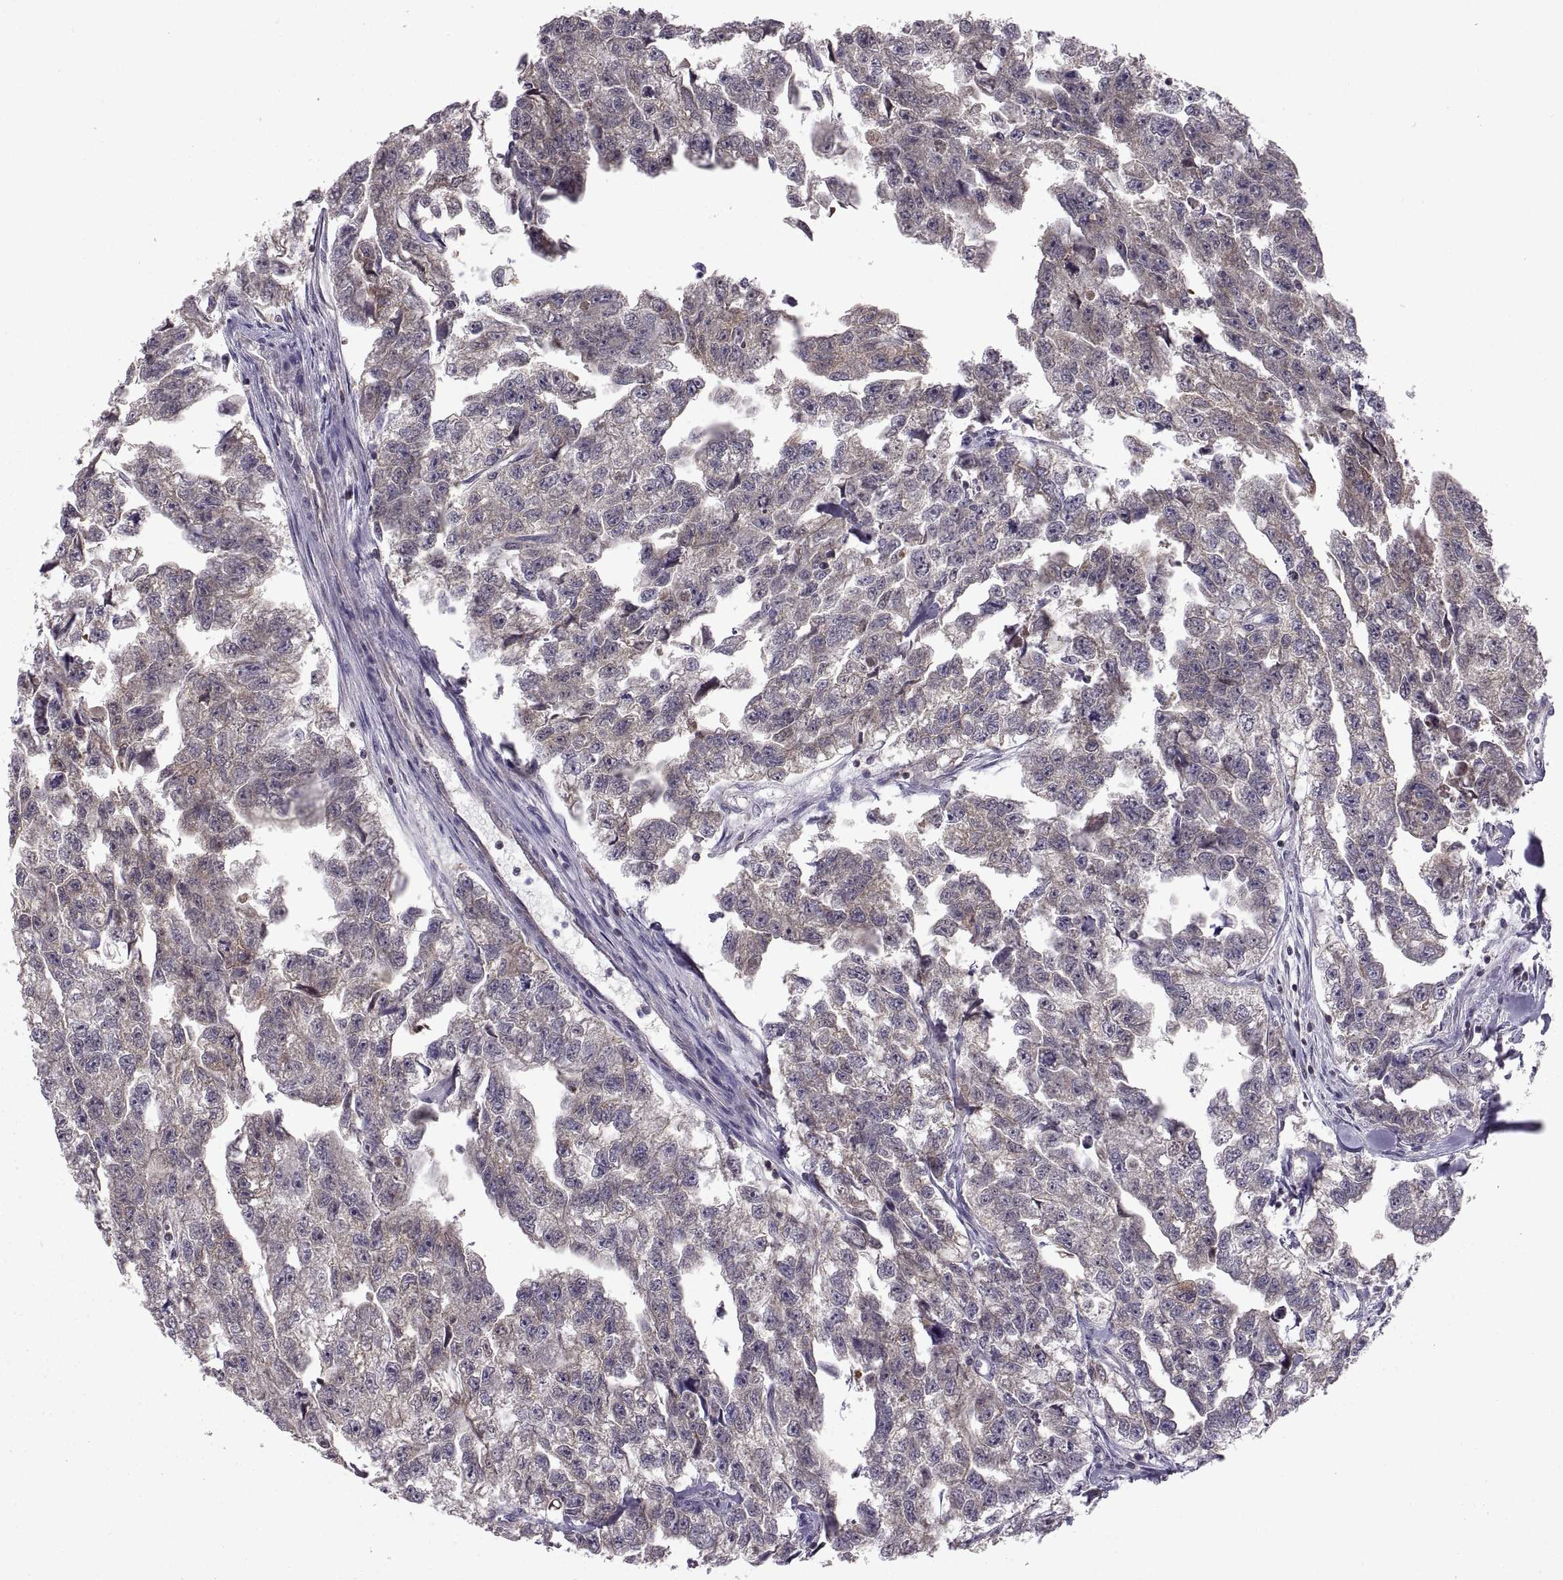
{"staining": {"intensity": "weak", "quantity": "<25%", "location": "cytoplasmic/membranous"}, "tissue": "testis cancer", "cell_type": "Tumor cells", "image_type": "cancer", "snomed": [{"axis": "morphology", "description": "Carcinoma, Embryonal, NOS"}, {"axis": "morphology", "description": "Teratoma, malignant, NOS"}, {"axis": "topography", "description": "Testis"}], "caption": "Immunohistochemistry of human testis cancer (teratoma (malignant)) reveals no staining in tumor cells.", "gene": "EZR", "patient": {"sex": "male", "age": 44}}